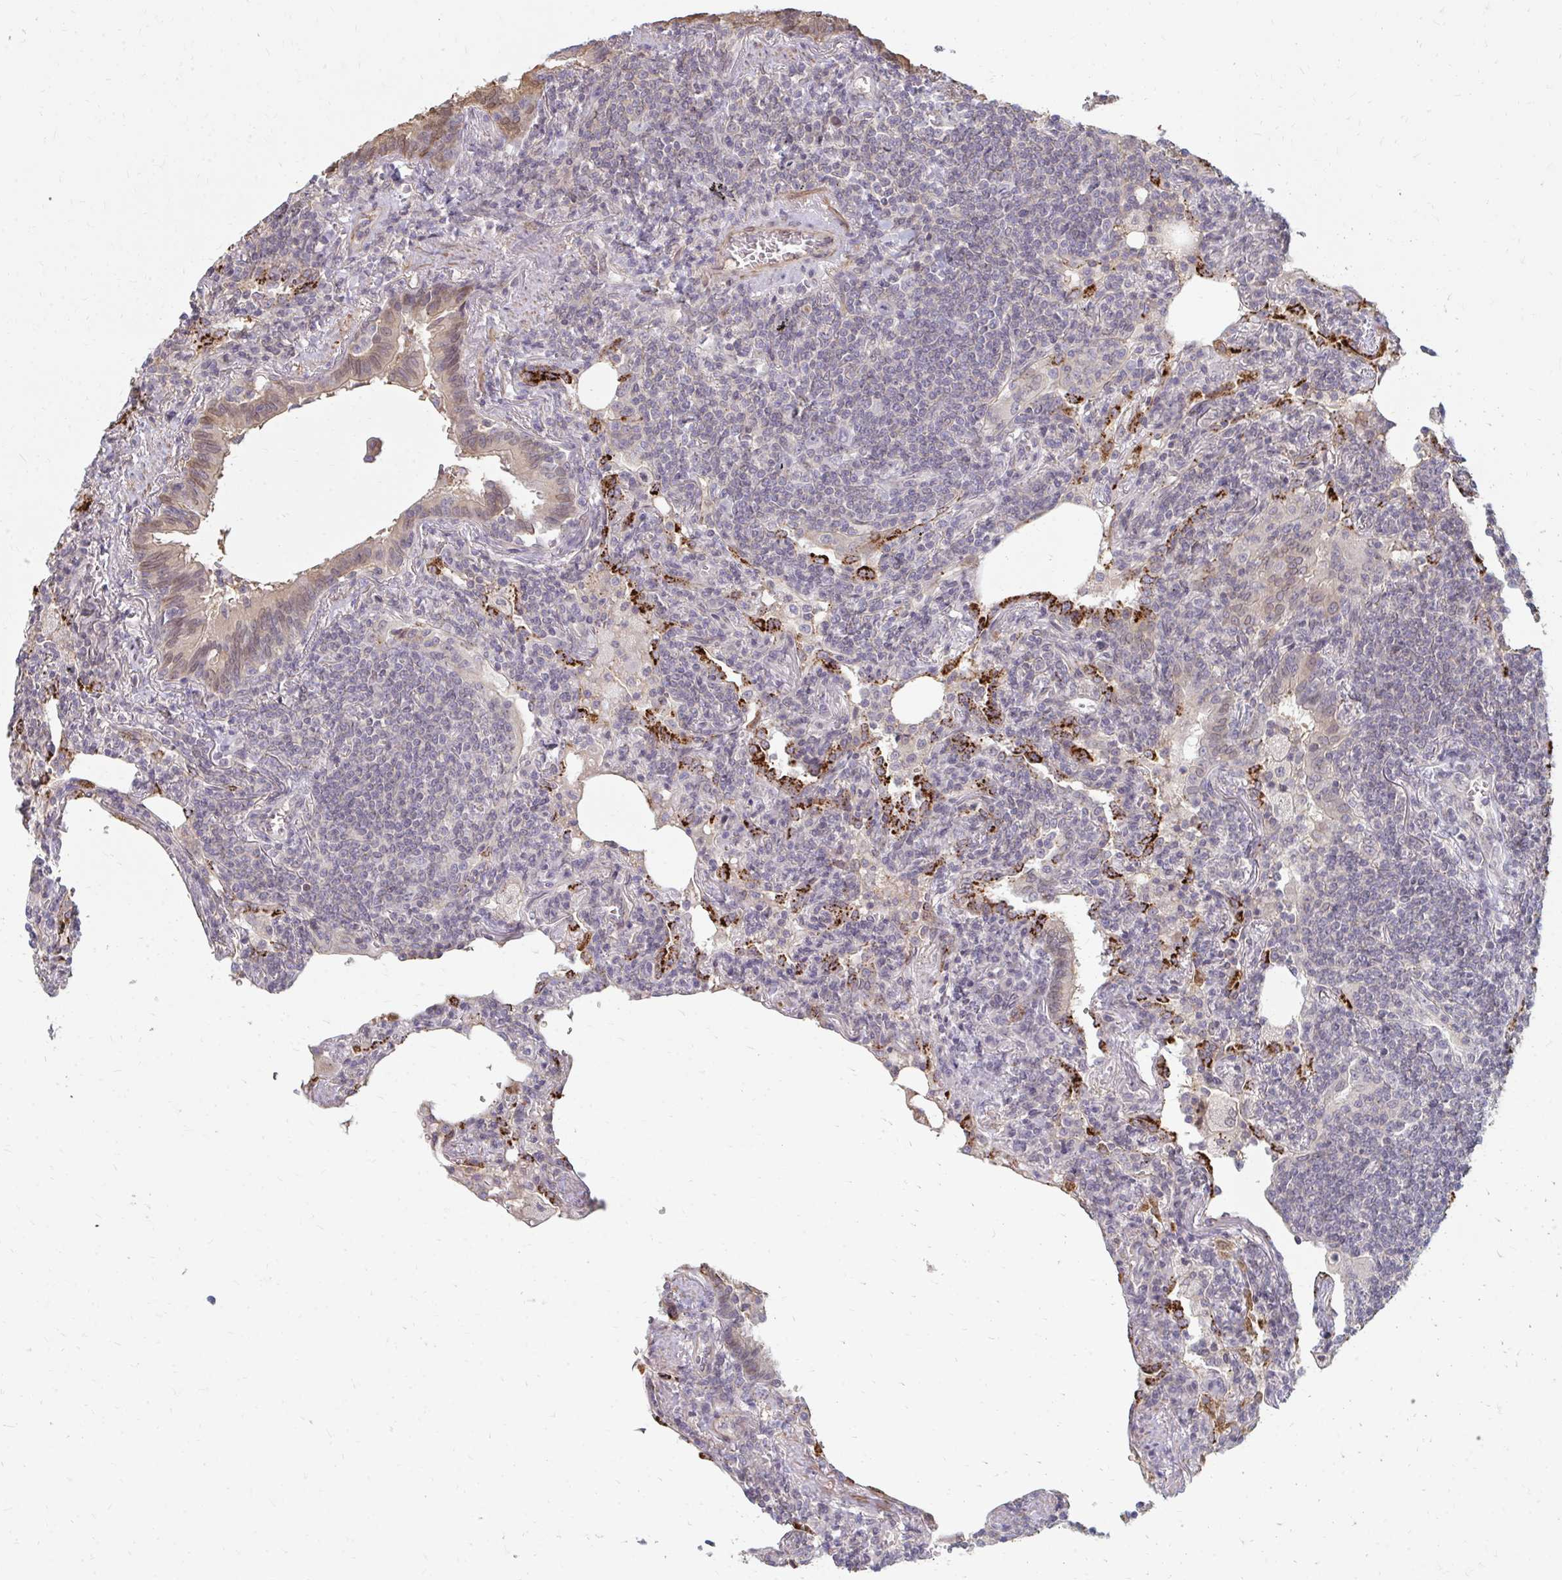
{"staining": {"intensity": "negative", "quantity": "none", "location": "none"}, "tissue": "lymphoma", "cell_type": "Tumor cells", "image_type": "cancer", "snomed": [{"axis": "morphology", "description": "Malignant lymphoma, non-Hodgkin's type, Low grade"}, {"axis": "topography", "description": "Lung"}], "caption": "IHC micrograph of human malignant lymphoma, non-Hodgkin's type (low-grade) stained for a protein (brown), which demonstrates no positivity in tumor cells. The staining is performed using DAB brown chromogen with nuclei counter-stained in using hematoxylin.", "gene": "GPC5", "patient": {"sex": "female", "age": 71}}